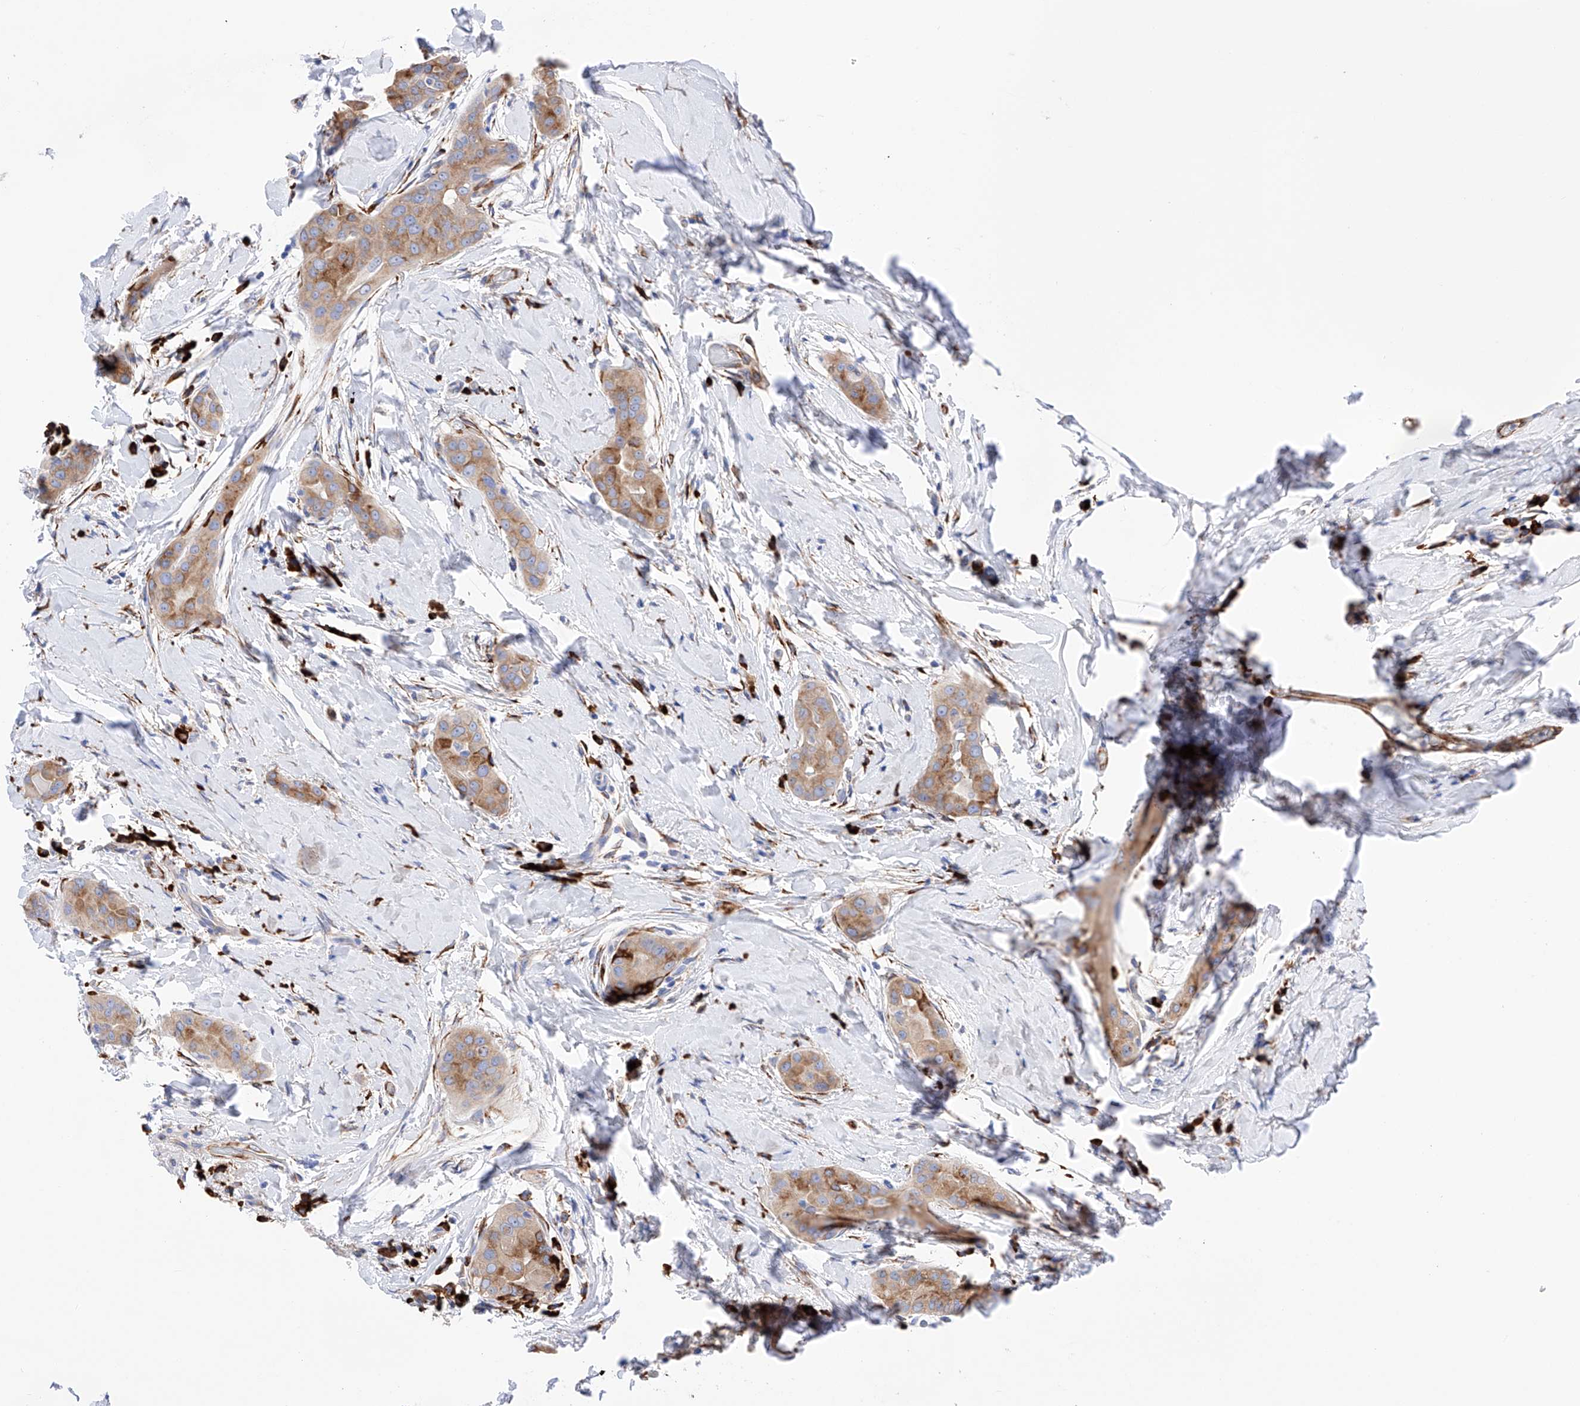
{"staining": {"intensity": "moderate", "quantity": ">75%", "location": "cytoplasmic/membranous"}, "tissue": "thyroid cancer", "cell_type": "Tumor cells", "image_type": "cancer", "snomed": [{"axis": "morphology", "description": "Papillary adenocarcinoma, NOS"}, {"axis": "topography", "description": "Thyroid gland"}], "caption": "Moderate cytoplasmic/membranous expression for a protein is present in approximately >75% of tumor cells of thyroid papillary adenocarcinoma using IHC.", "gene": "PDIA5", "patient": {"sex": "male", "age": 33}}